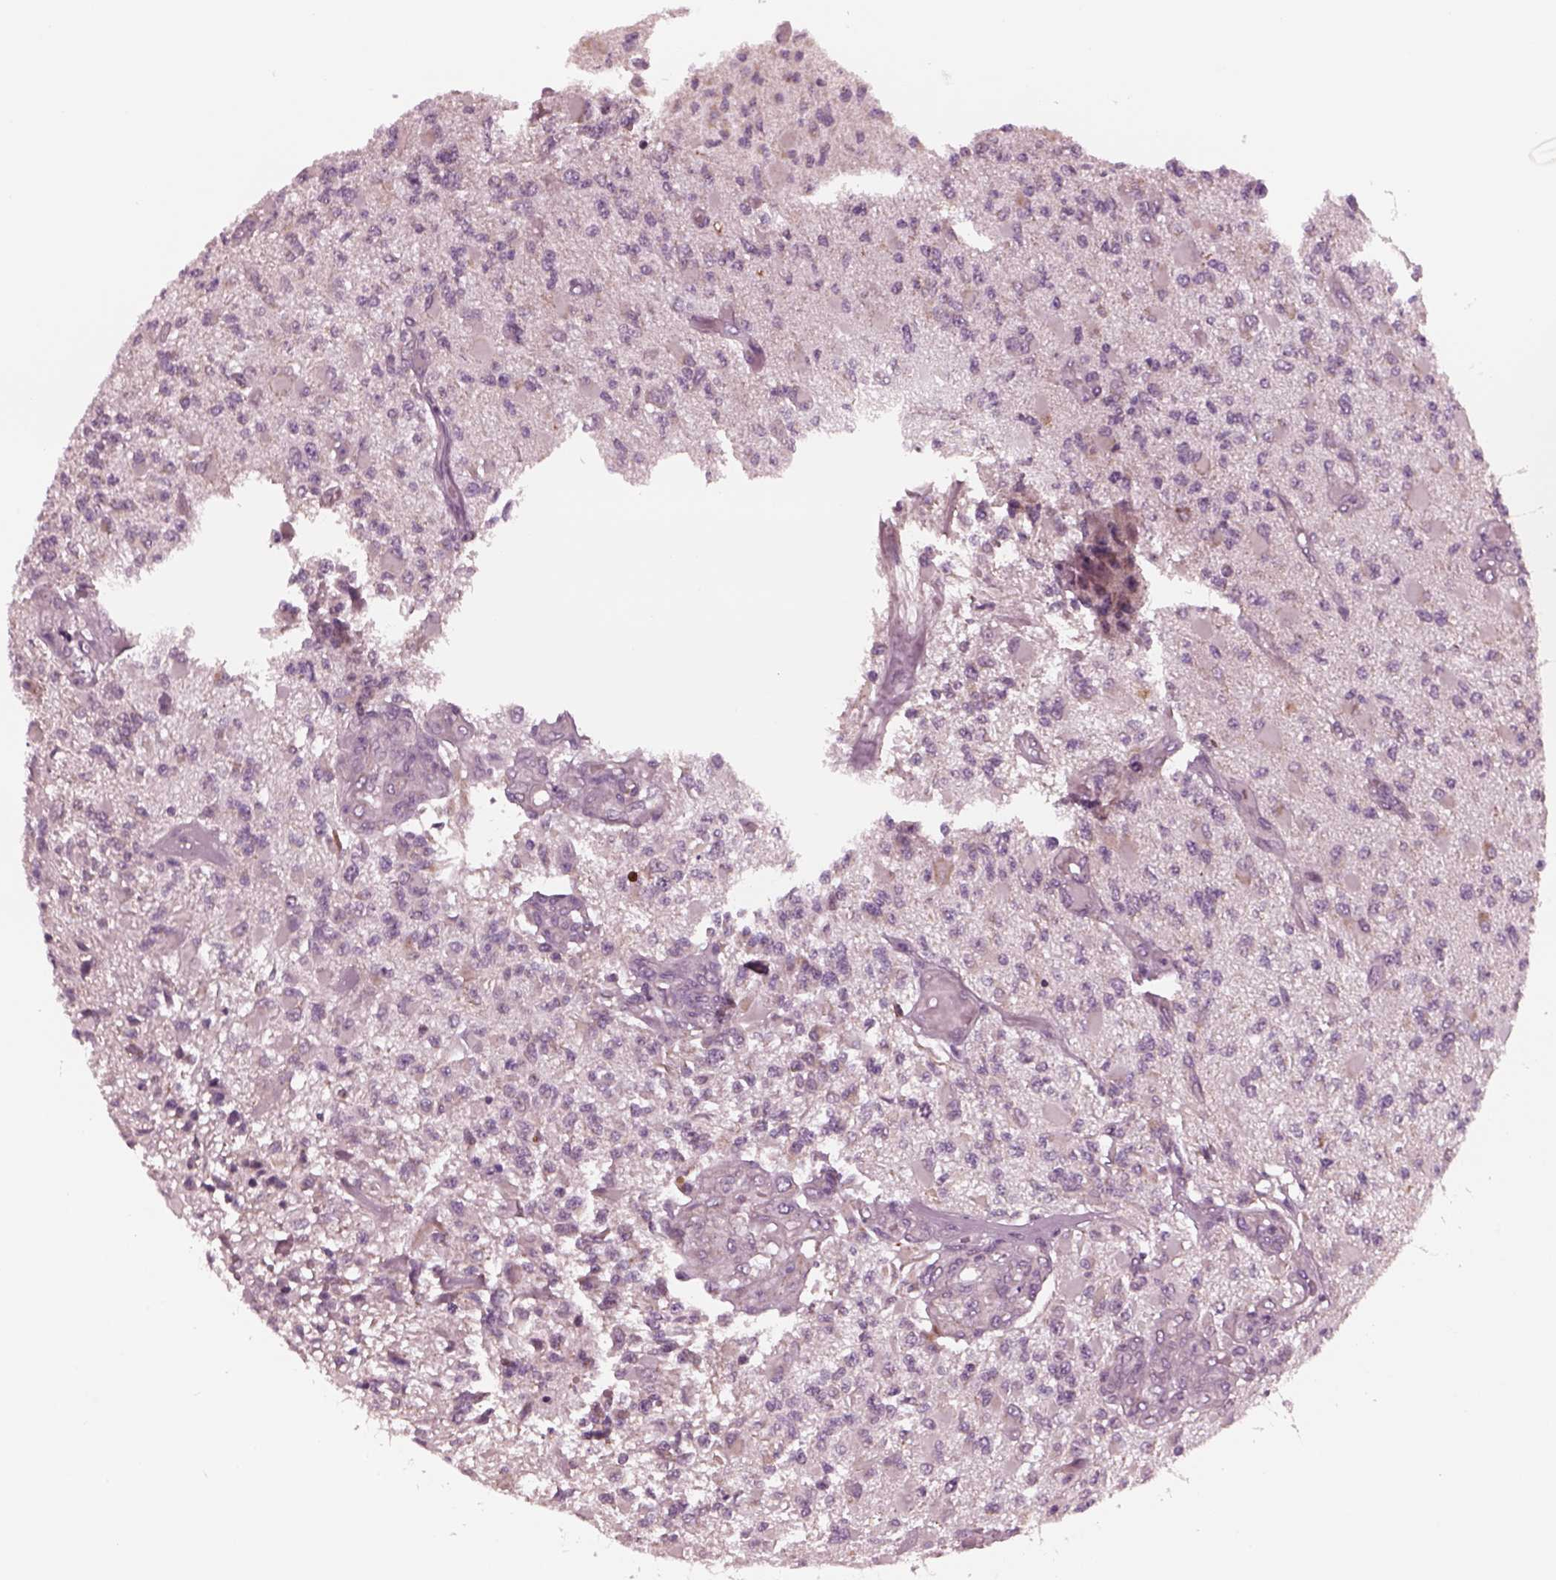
{"staining": {"intensity": "negative", "quantity": "none", "location": "none"}, "tissue": "glioma", "cell_type": "Tumor cells", "image_type": "cancer", "snomed": [{"axis": "morphology", "description": "Glioma, malignant, High grade"}, {"axis": "topography", "description": "Brain"}], "caption": "Immunohistochemistry image of neoplastic tissue: glioma stained with DAB (3,3'-diaminobenzidine) demonstrates no significant protein staining in tumor cells.", "gene": "CELSR3", "patient": {"sex": "female", "age": 63}}